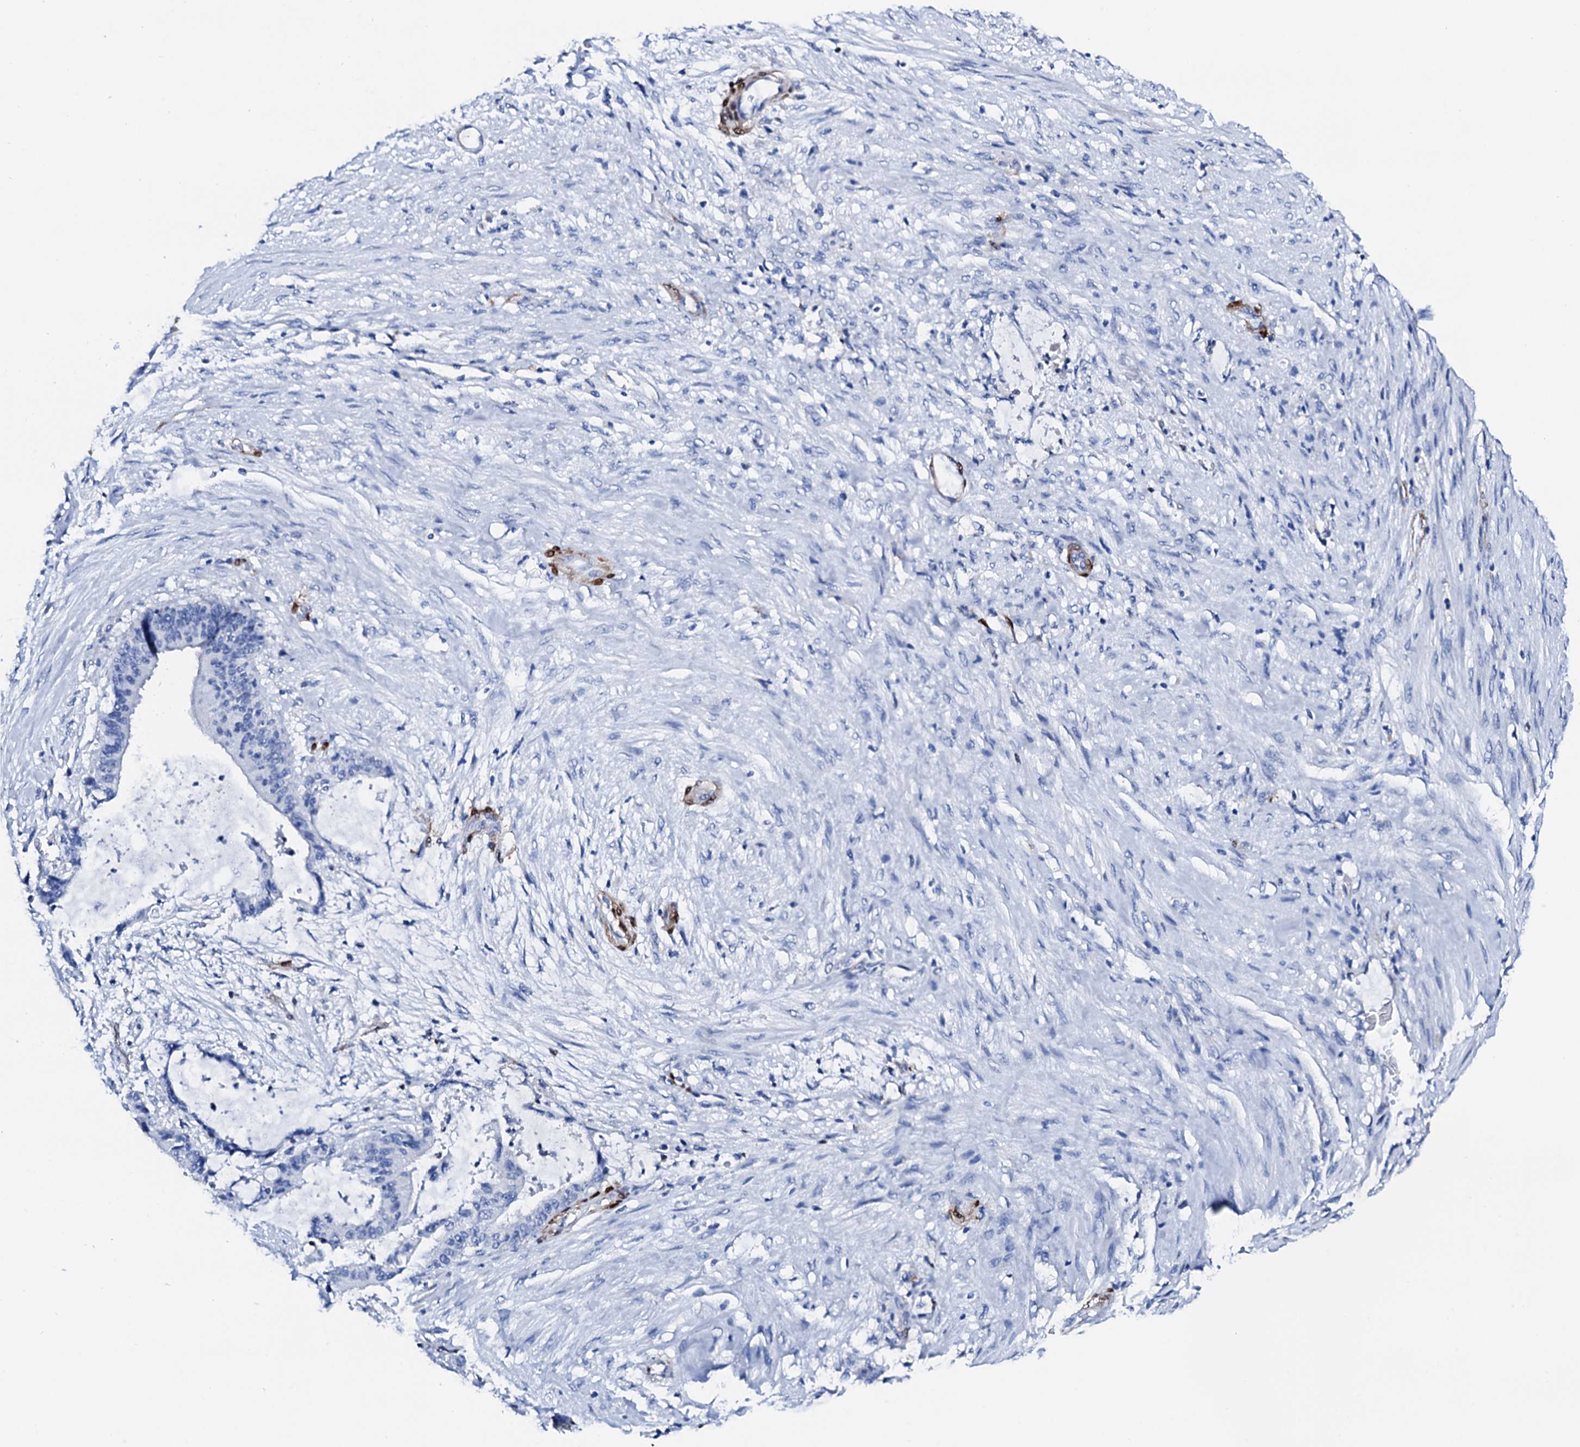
{"staining": {"intensity": "negative", "quantity": "none", "location": "none"}, "tissue": "liver cancer", "cell_type": "Tumor cells", "image_type": "cancer", "snomed": [{"axis": "morphology", "description": "Normal tissue, NOS"}, {"axis": "morphology", "description": "Cholangiocarcinoma"}, {"axis": "topography", "description": "Liver"}, {"axis": "topography", "description": "Peripheral nerve tissue"}], "caption": "The micrograph exhibits no significant staining in tumor cells of liver cancer.", "gene": "NRIP2", "patient": {"sex": "female", "age": 73}}